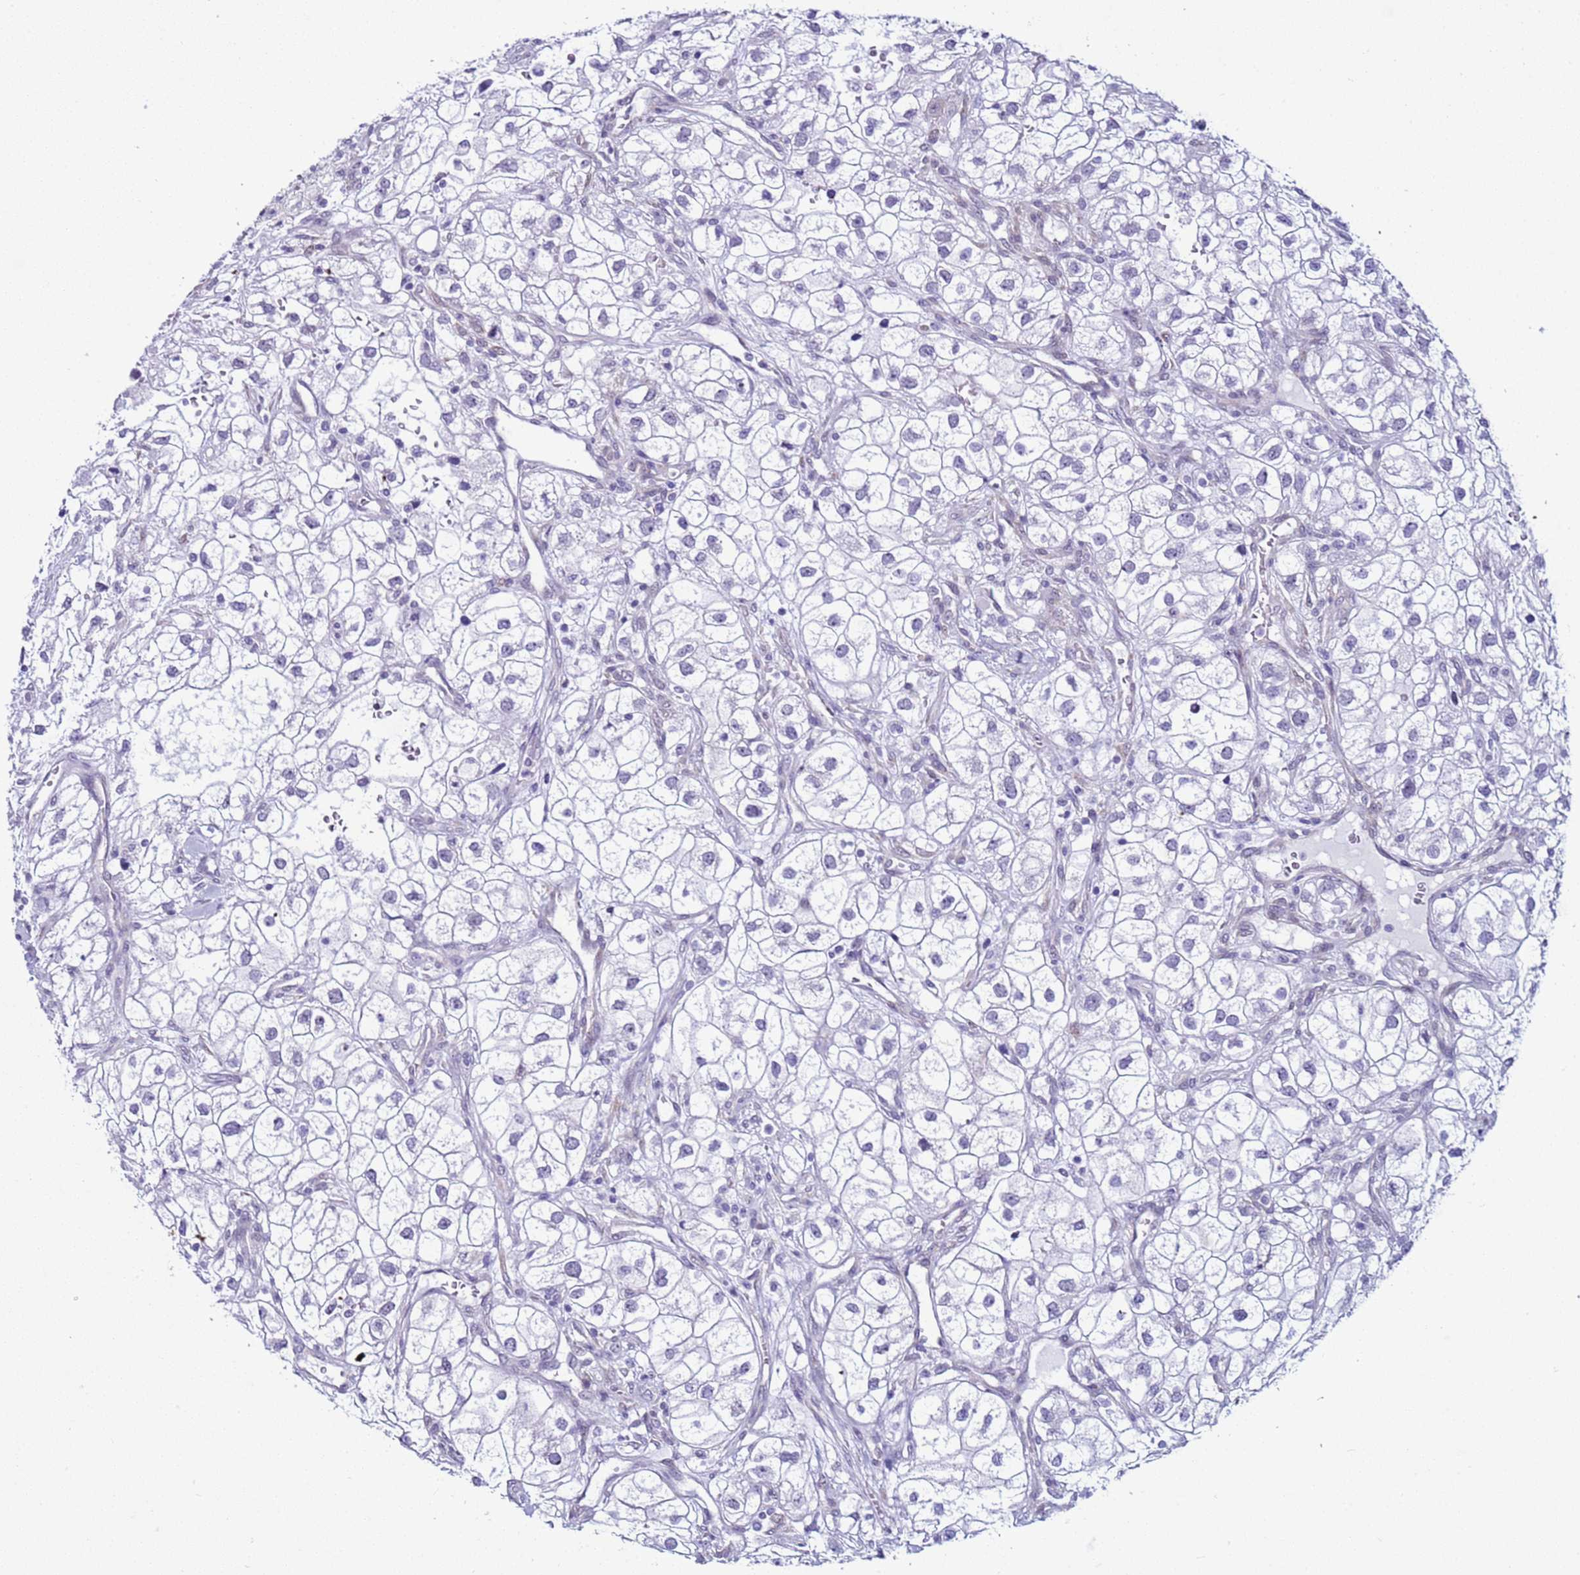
{"staining": {"intensity": "negative", "quantity": "none", "location": "none"}, "tissue": "renal cancer", "cell_type": "Tumor cells", "image_type": "cancer", "snomed": [{"axis": "morphology", "description": "Adenocarcinoma, NOS"}, {"axis": "topography", "description": "Kidney"}], "caption": "Renal adenocarcinoma was stained to show a protein in brown. There is no significant expression in tumor cells. (Brightfield microscopy of DAB IHC at high magnification).", "gene": "LRRC10B", "patient": {"sex": "male", "age": 59}}